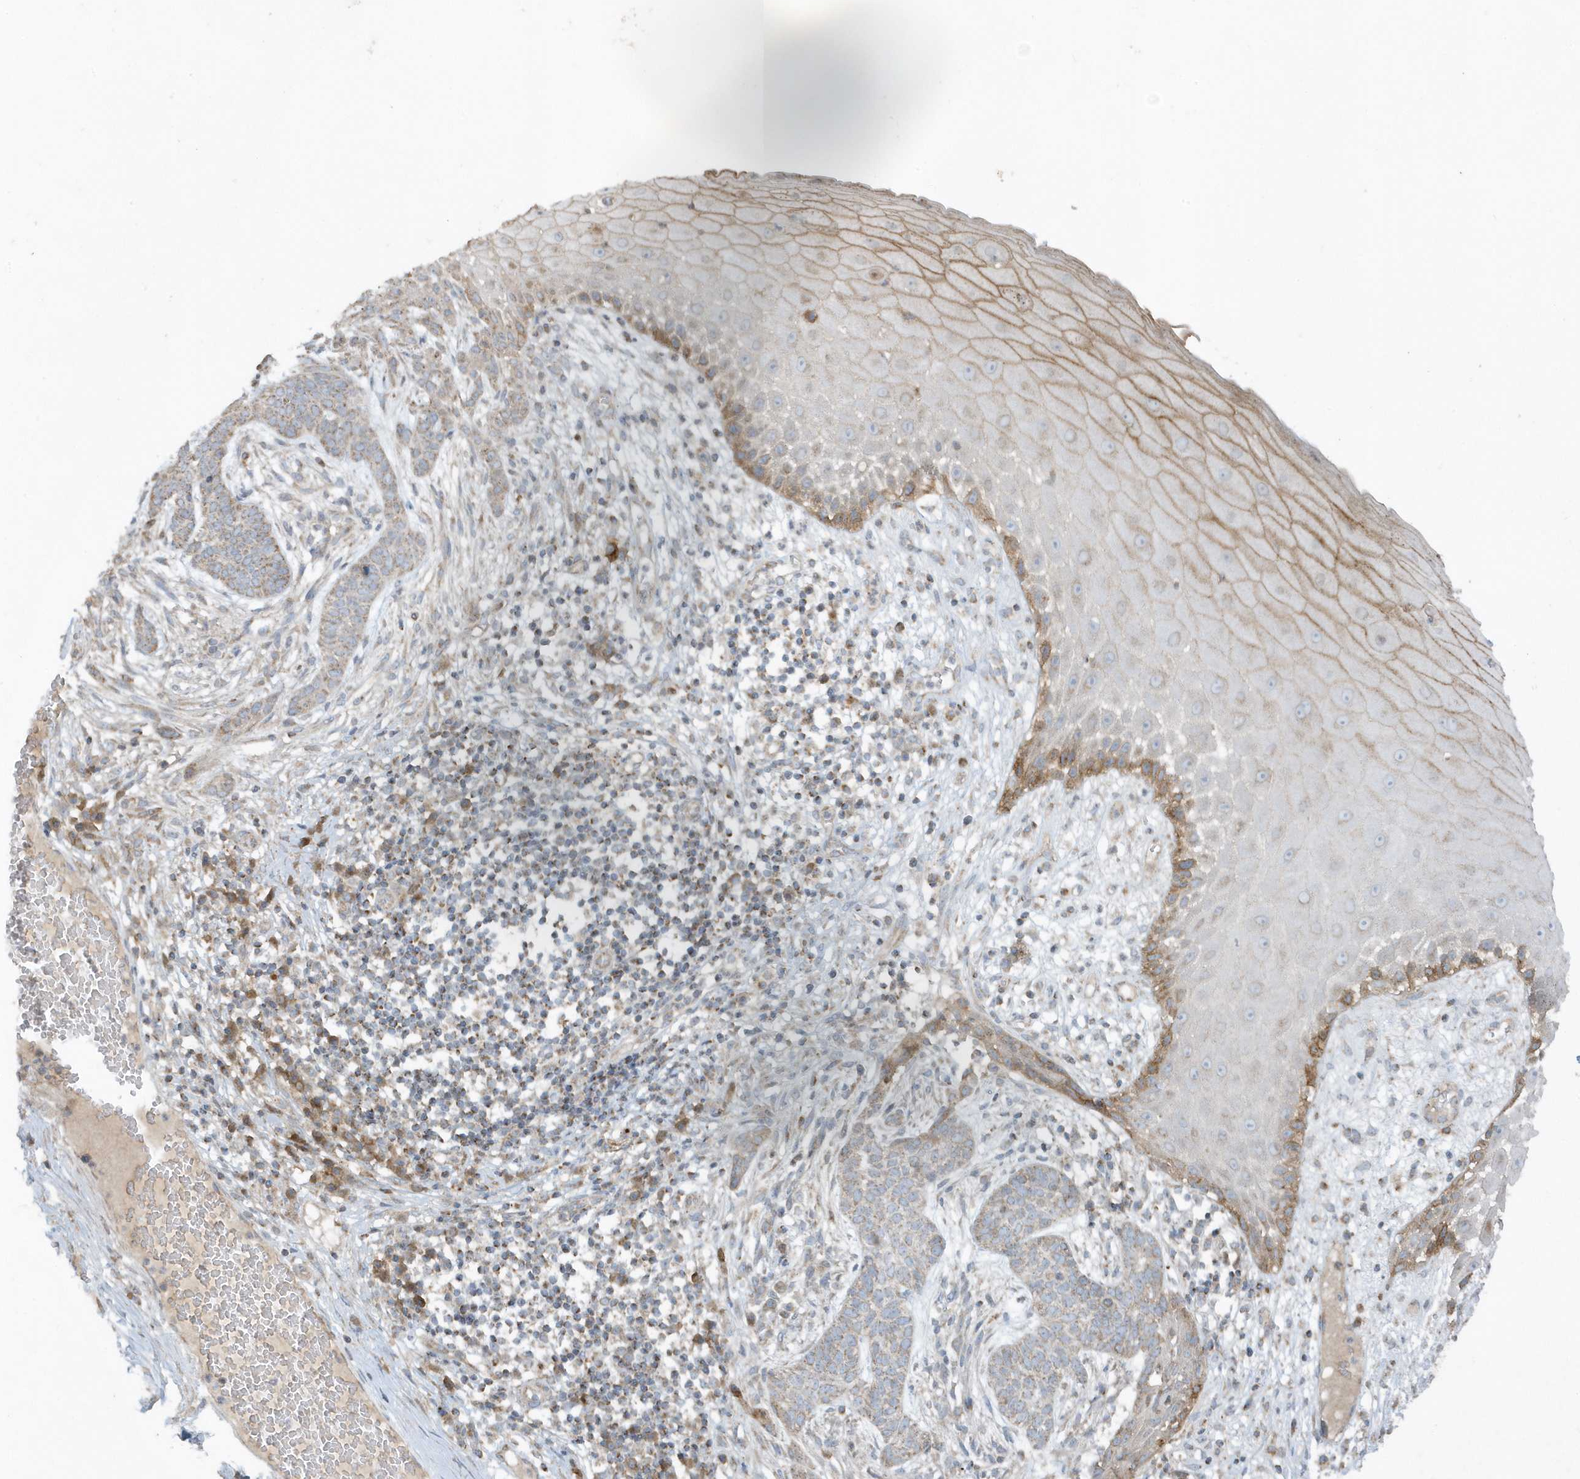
{"staining": {"intensity": "weak", "quantity": ">75%", "location": "cytoplasmic/membranous"}, "tissue": "skin cancer", "cell_type": "Tumor cells", "image_type": "cancer", "snomed": [{"axis": "morphology", "description": "Normal tissue, NOS"}, {"axis": "morphology", "description": "Basal cell carcinoma"}, {"axis": "topography", "description": "Skin"}], "caption": "The histopathology image reveals a brown stain indicating the presence of a protein in the cytoplasmic/membranous of tumor cells in skin cancer. The staining is performed using DAB (3,3'-diaminobenzidine) brown chromogen to label protein expression. The nuclei are counter-stained blue using hematoxylin.", "gene": "SLC38A2", "patient": {"sex": "male", "age": 64}}